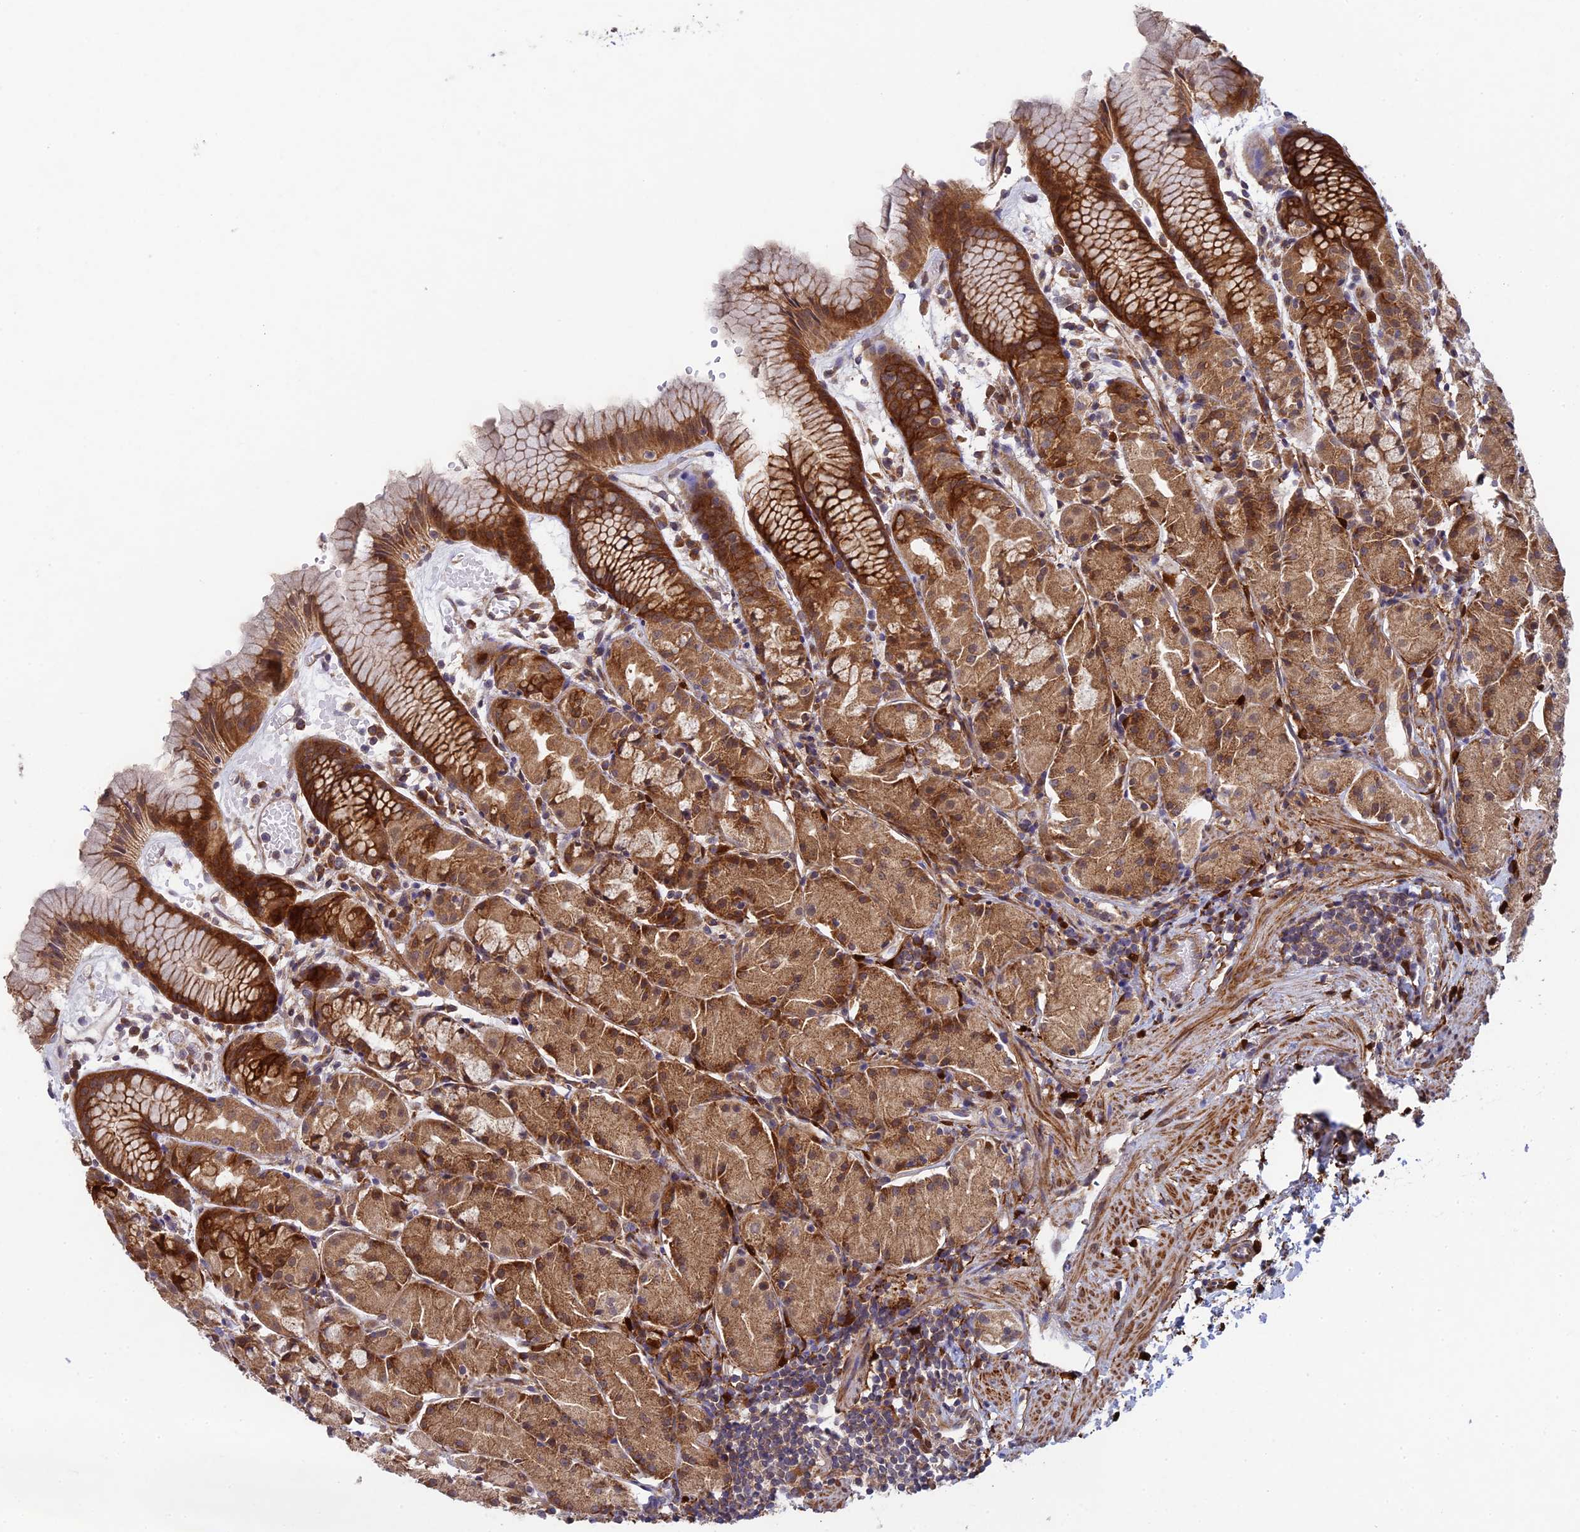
{"staining": {"intensity": "strong", "quantity": "25%-75%", "location": "cytoplasmic/membranous,nuclear"}, "tissue": "stomach", "cell_type": "Glandular cells", "image_type": "normal", "snomed": [{"axis": "morphology", "description": "Normal tissue, NOS"}, {"axis": "topography", "description": "Stomach, upper"}], "caption": "An IHC image of benign tissue is shown. Protein staining in brown shows strong cytoplasmic/membranous,nuclear positivity in stomach within glandular cells.", "gene": "INCA1", "patient": {"sex": "male", "age": 47}}